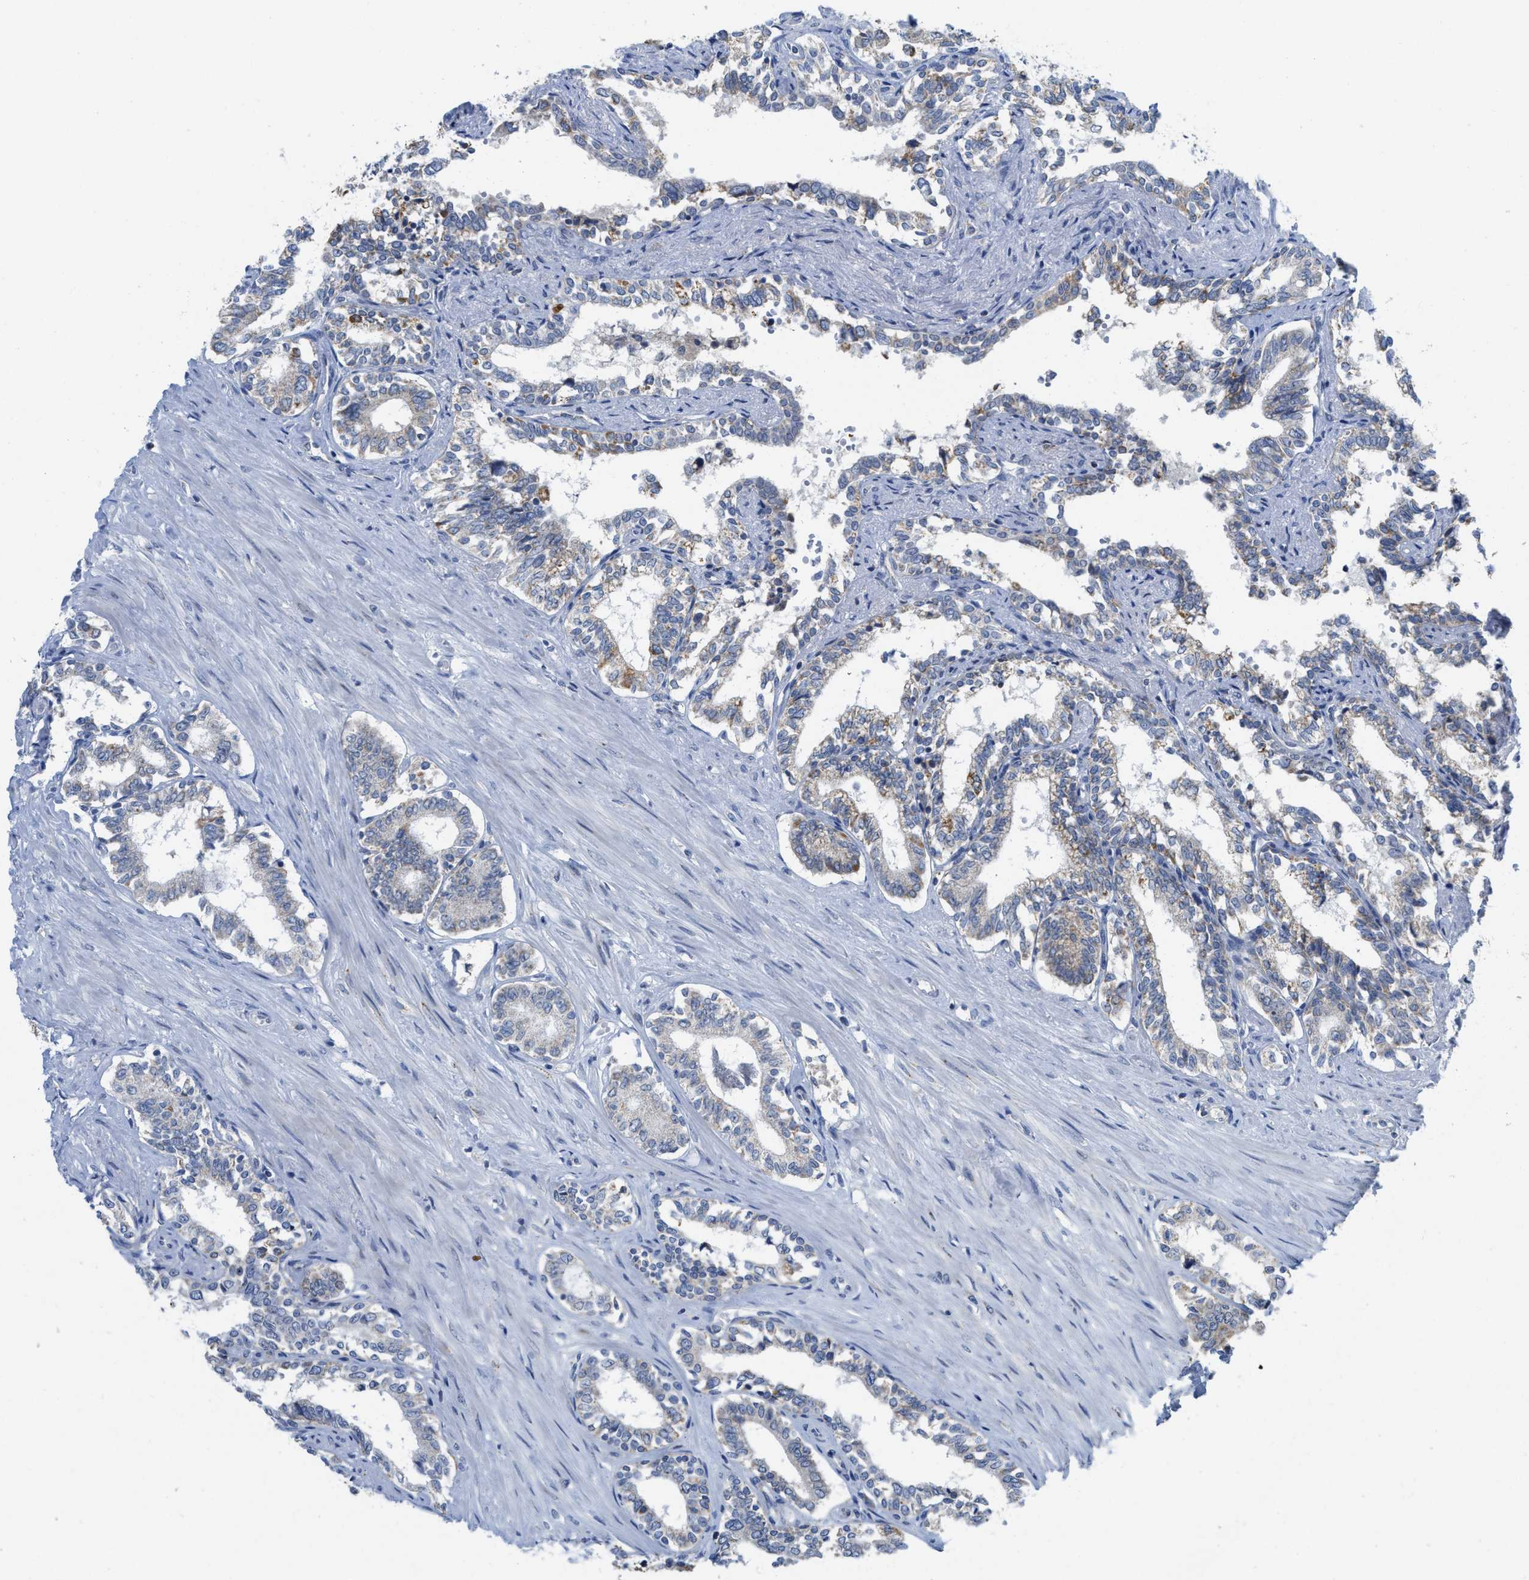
{"staining": {"intensity": "moderate", "quantity": "25%-75%", "location": "cytoplasmic/membranous"}, "tissue": "seminal vesicle", "cell_type": "Glandular cells", "image_type": "normal", "snomed": [{"axis": "morphology", "description": "Normal tissue, NOS"}, {"axis": "morphology", "description": "Adenocarcinoma, High grade"}, {"axis": "topography", "description": "Prostate"}, {"axis": "topography", "description": "Seminal veicle"}], "caption": "Protein staining of benign seminal vesicle demonstrates moderate cytoplasmic/membranous expression in approximately 25%-75% of glandular cells.", "gene": "GATD3", "patient": {"sex": "male", "age": 55}}